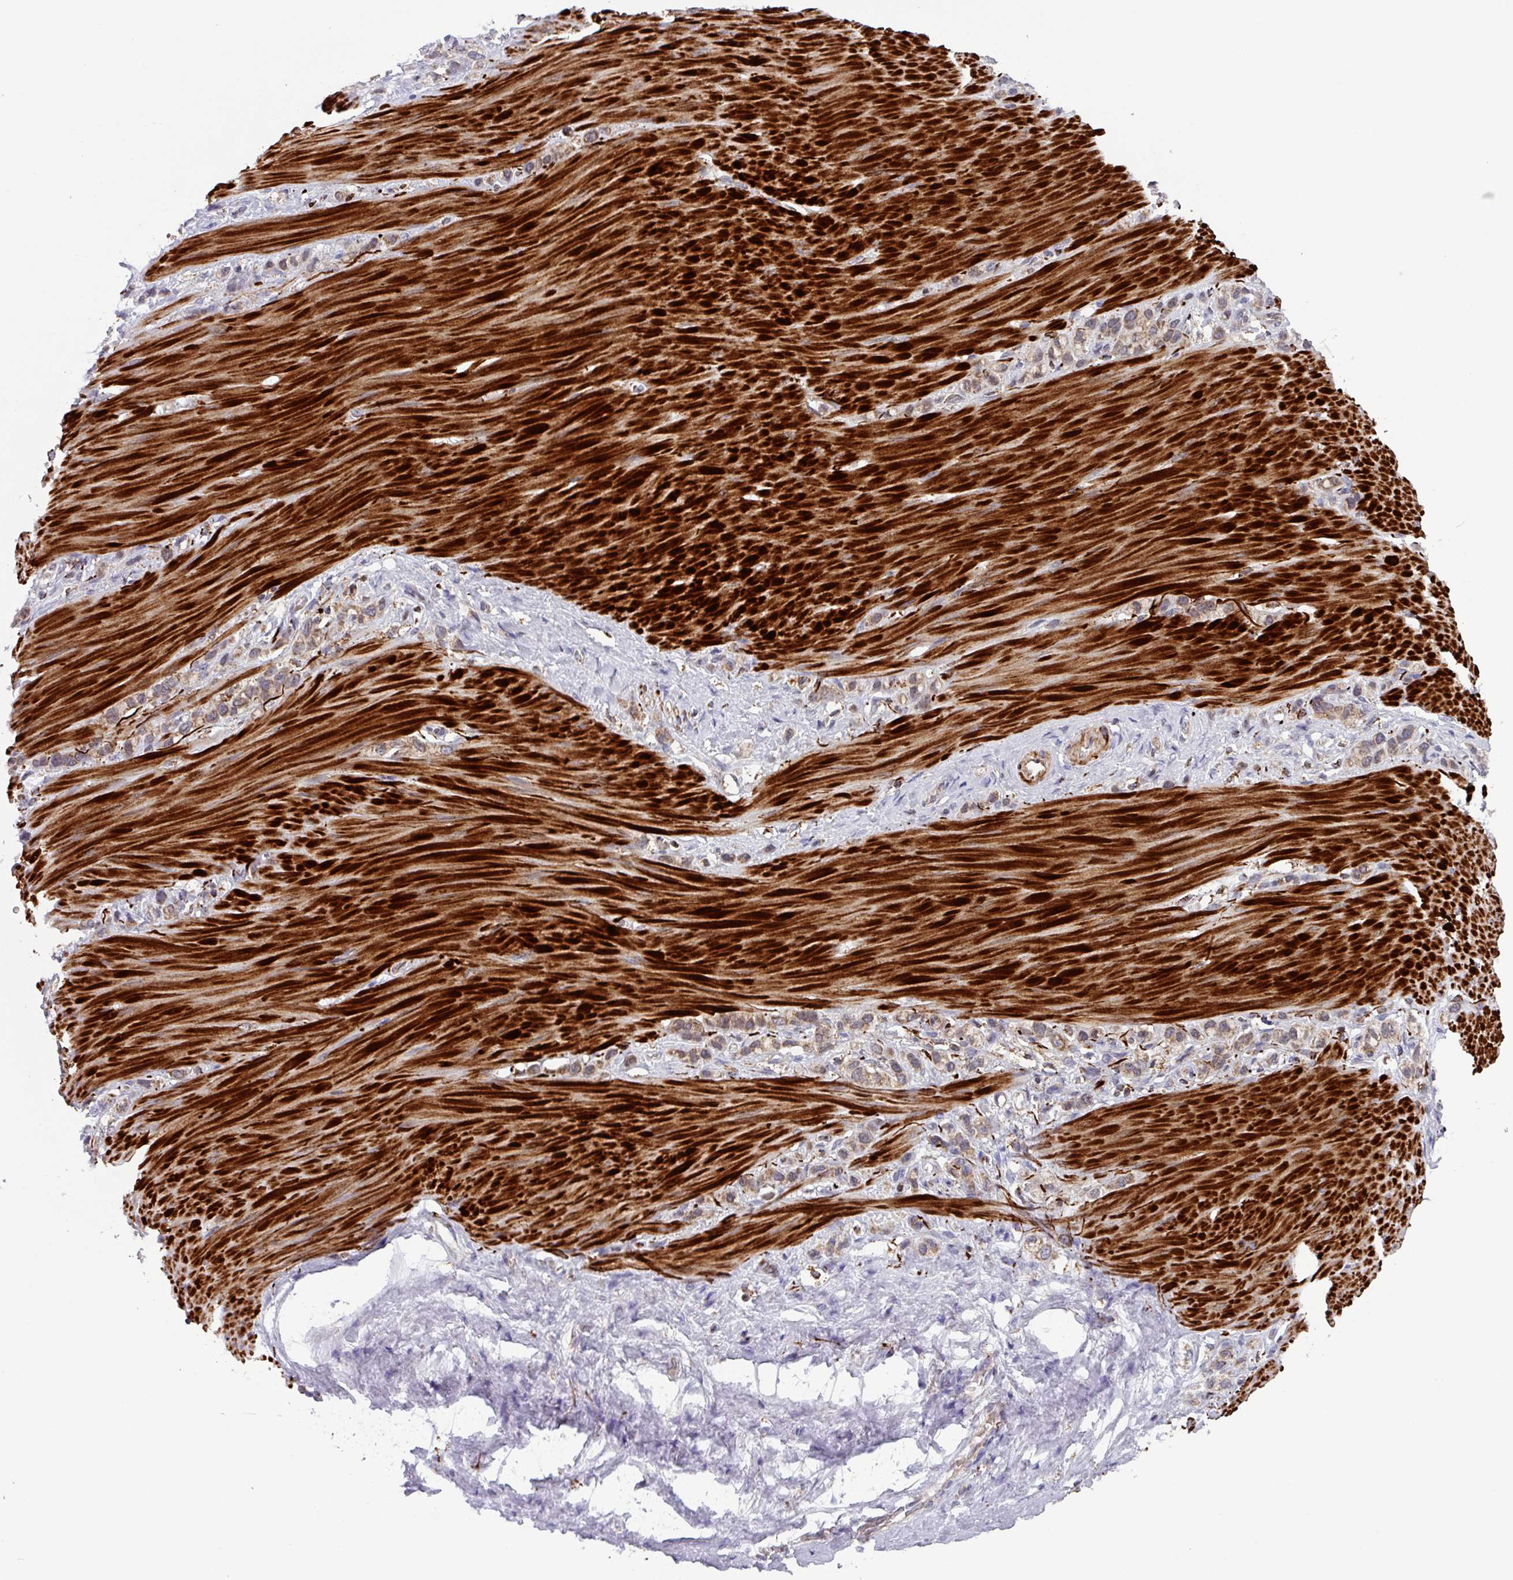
{"staining": {"intensity": "weak", "quantity": ">75%", "location": "cytoplasmic/membranous"}, "tissue": "stomach cancer", "cell_type": "Tumor cells", "image_type": "cancer", "snomed": [{"axis": "morphology", "description": "Adenocarcinoma, NOS"}, {"axis": "topography", "description": "Stomach"}], "caption": "Weak cytoplasmic/membranous expression is present in approximately >75% of tumor cells in stomach adenocarcinoma. Using DAB (brown) and hematoxylin (blue) stains, captured at high magnification using brightfield microscopy.", "gene": "AKIRIN1", "patient": {"sex": "female", "age": 65}}